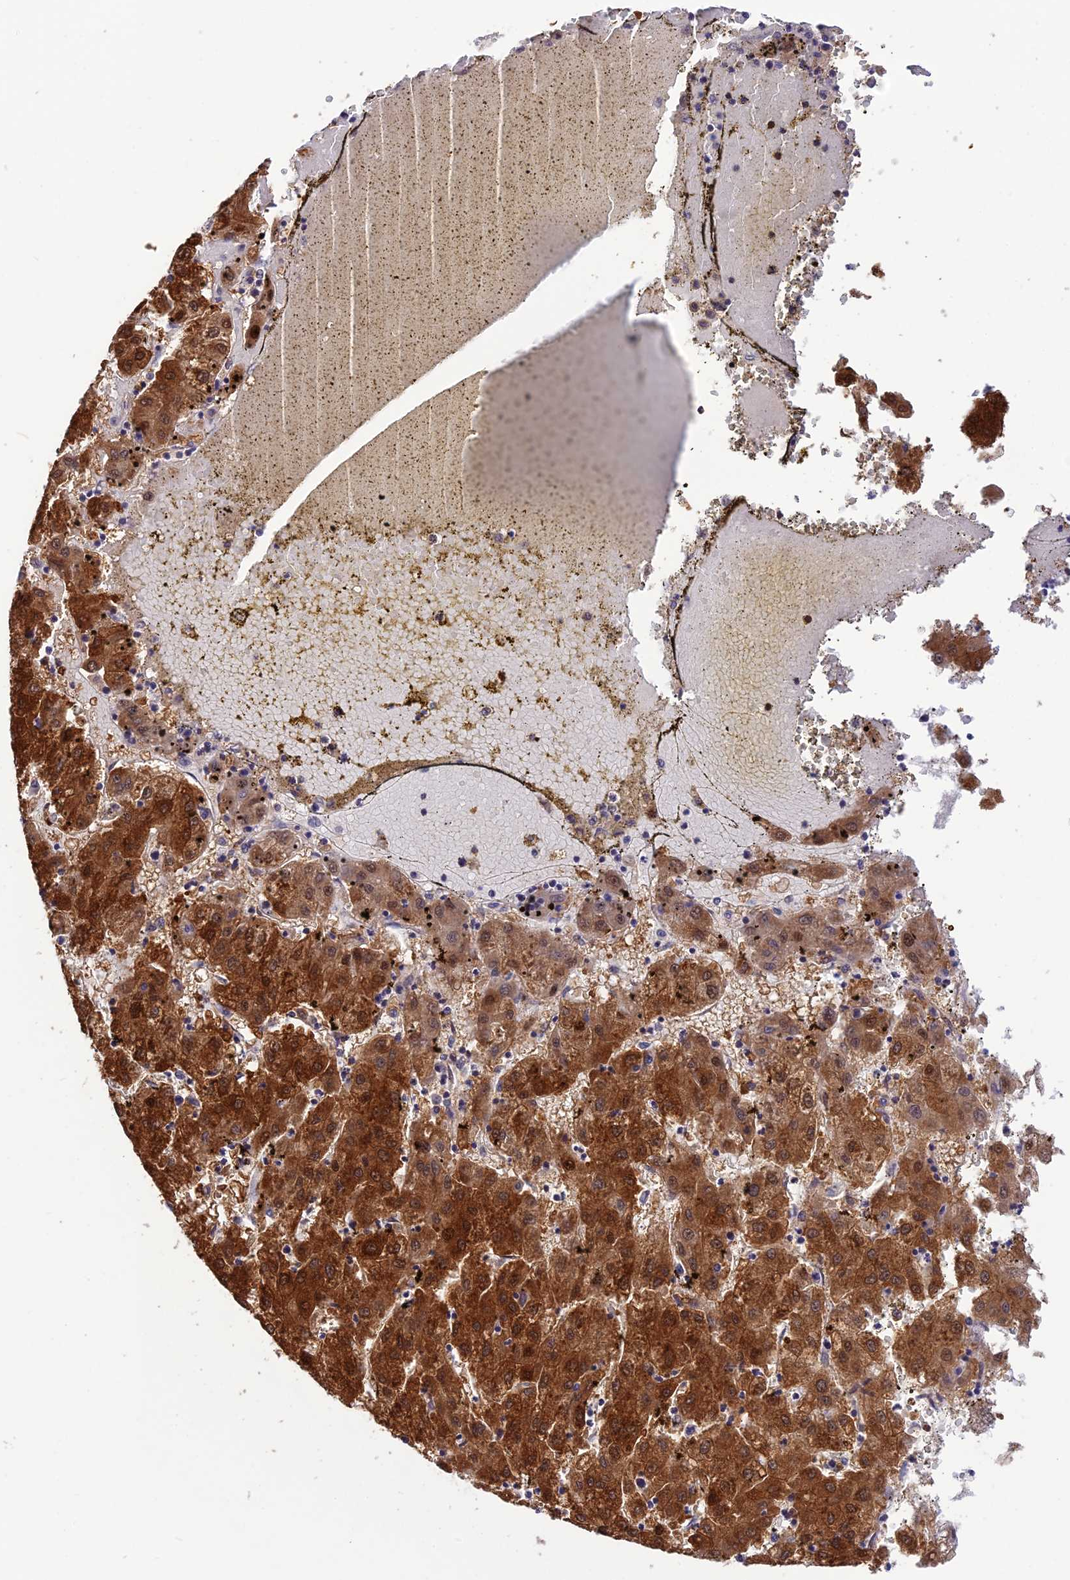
{"staining": {"intensity": "strong", "quantity": ">75%", "location": "cytoplasmic/membranous,nuclear"}, "tissue": "liver cancer", "cell_type": "Tumor cells", "image_type": "cancer", "snomed": [{"axis": "morphology", "description": "Carcinoma, Hepatocellular, NOS"}, {"axis": "topography", "description": "Liver"}], "caption": "Liver hepatocellular carcinoma stained for a protein (brown) displays strong cytoplasmic/membranous and nuclear positive staining in about >75% of tumor cells.", "gene": "MNS1", "patient": {"sex": "male", "age": 72}}